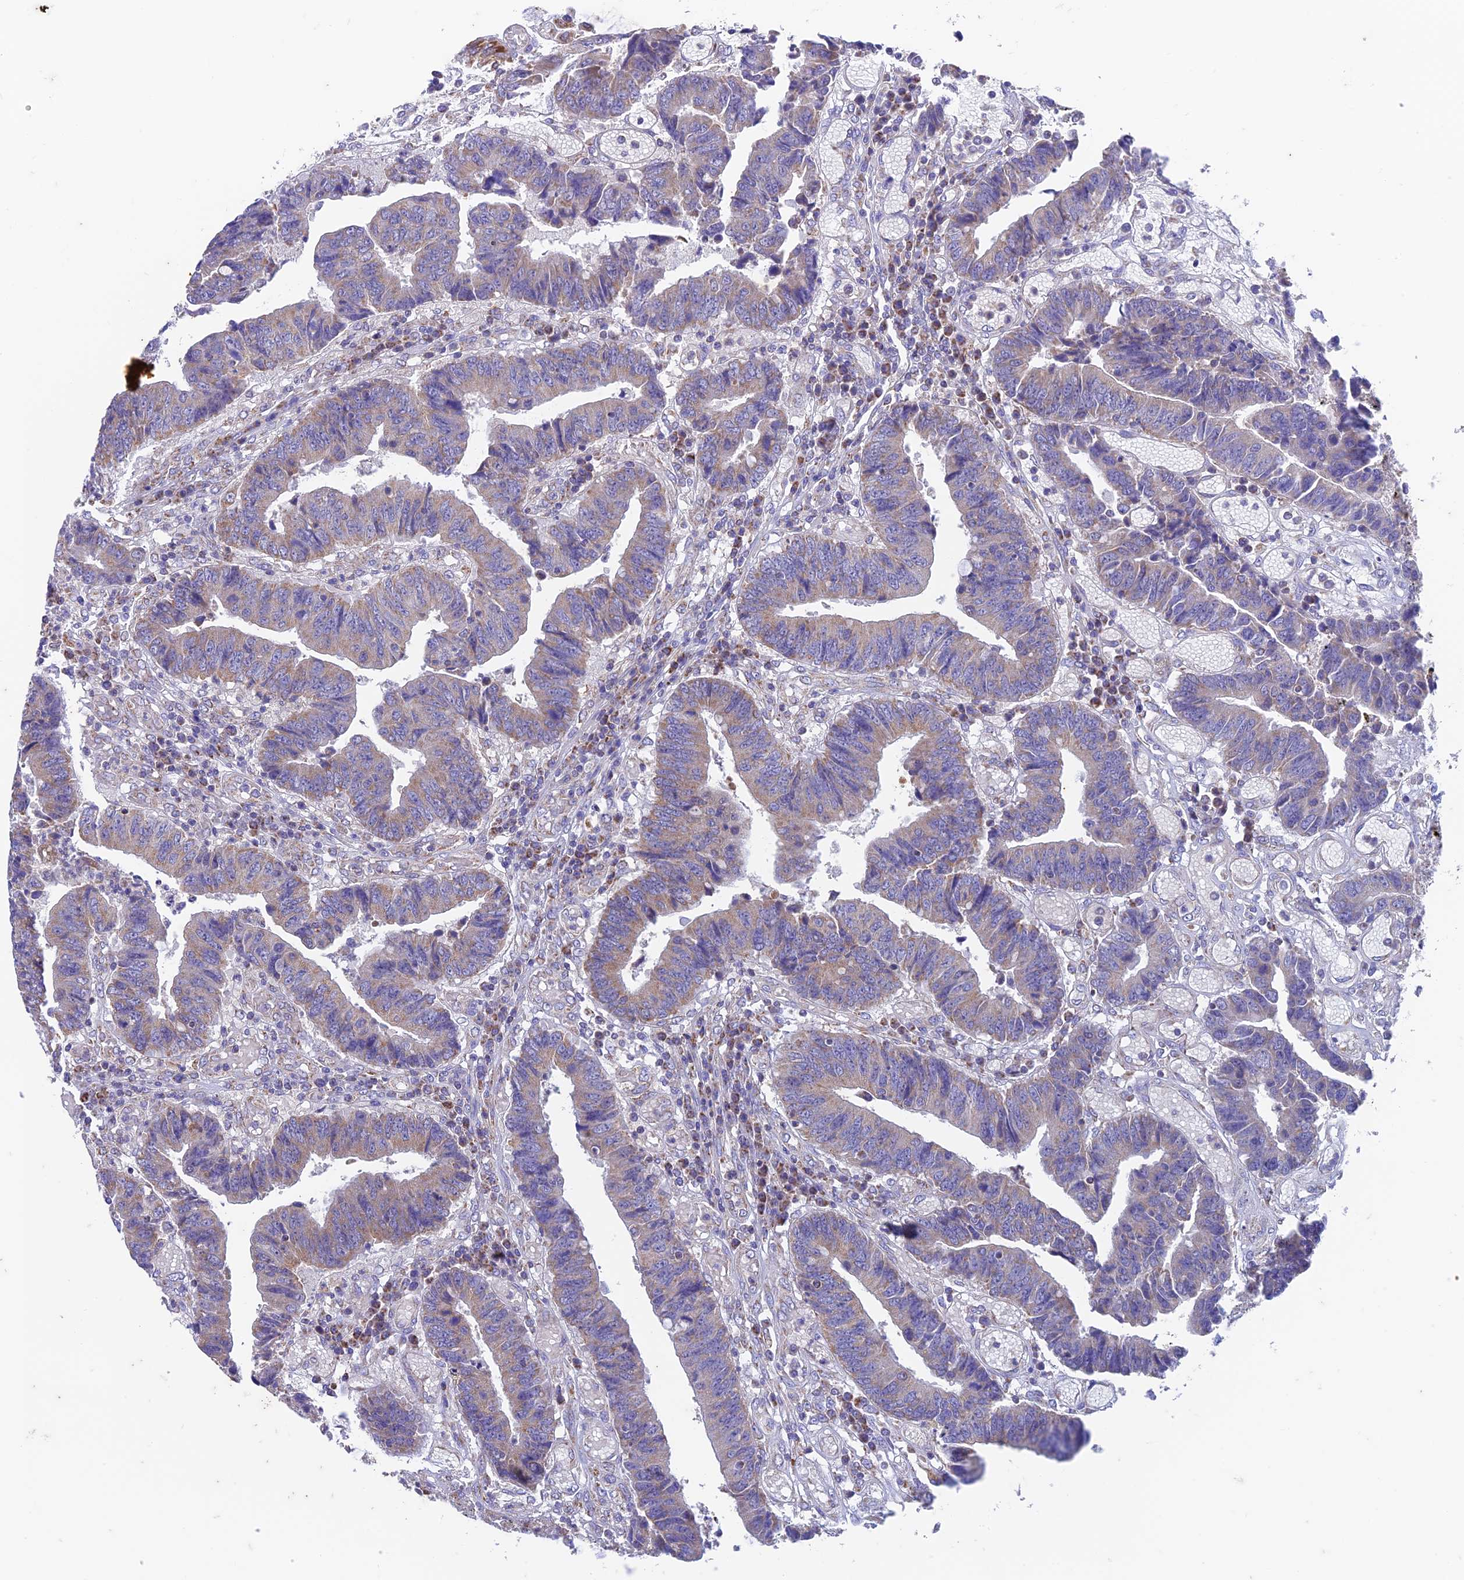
{"staining": {"intensity": "weak", "quantity": "25%-75%", "location": "cytoplasmic/membranous"}, "tissue": "colorectal cancer", "cell_type": "Tumor cells", "image_type": "cancer", "snomed": [{"axis": "morphology", "description": "Adenocarcinoma, NOS"}, {"axis": "topography", "description": "Rectum"}], "caption": "This is an image of immunohistochemistry (IHC) staining of colorectal adenocarcinoma, which shows weak positivity in the cytoplasmic/membranous of tumor cells.", "gene": "ZNF181", "patient": {"sex": "male", "age": 84}}